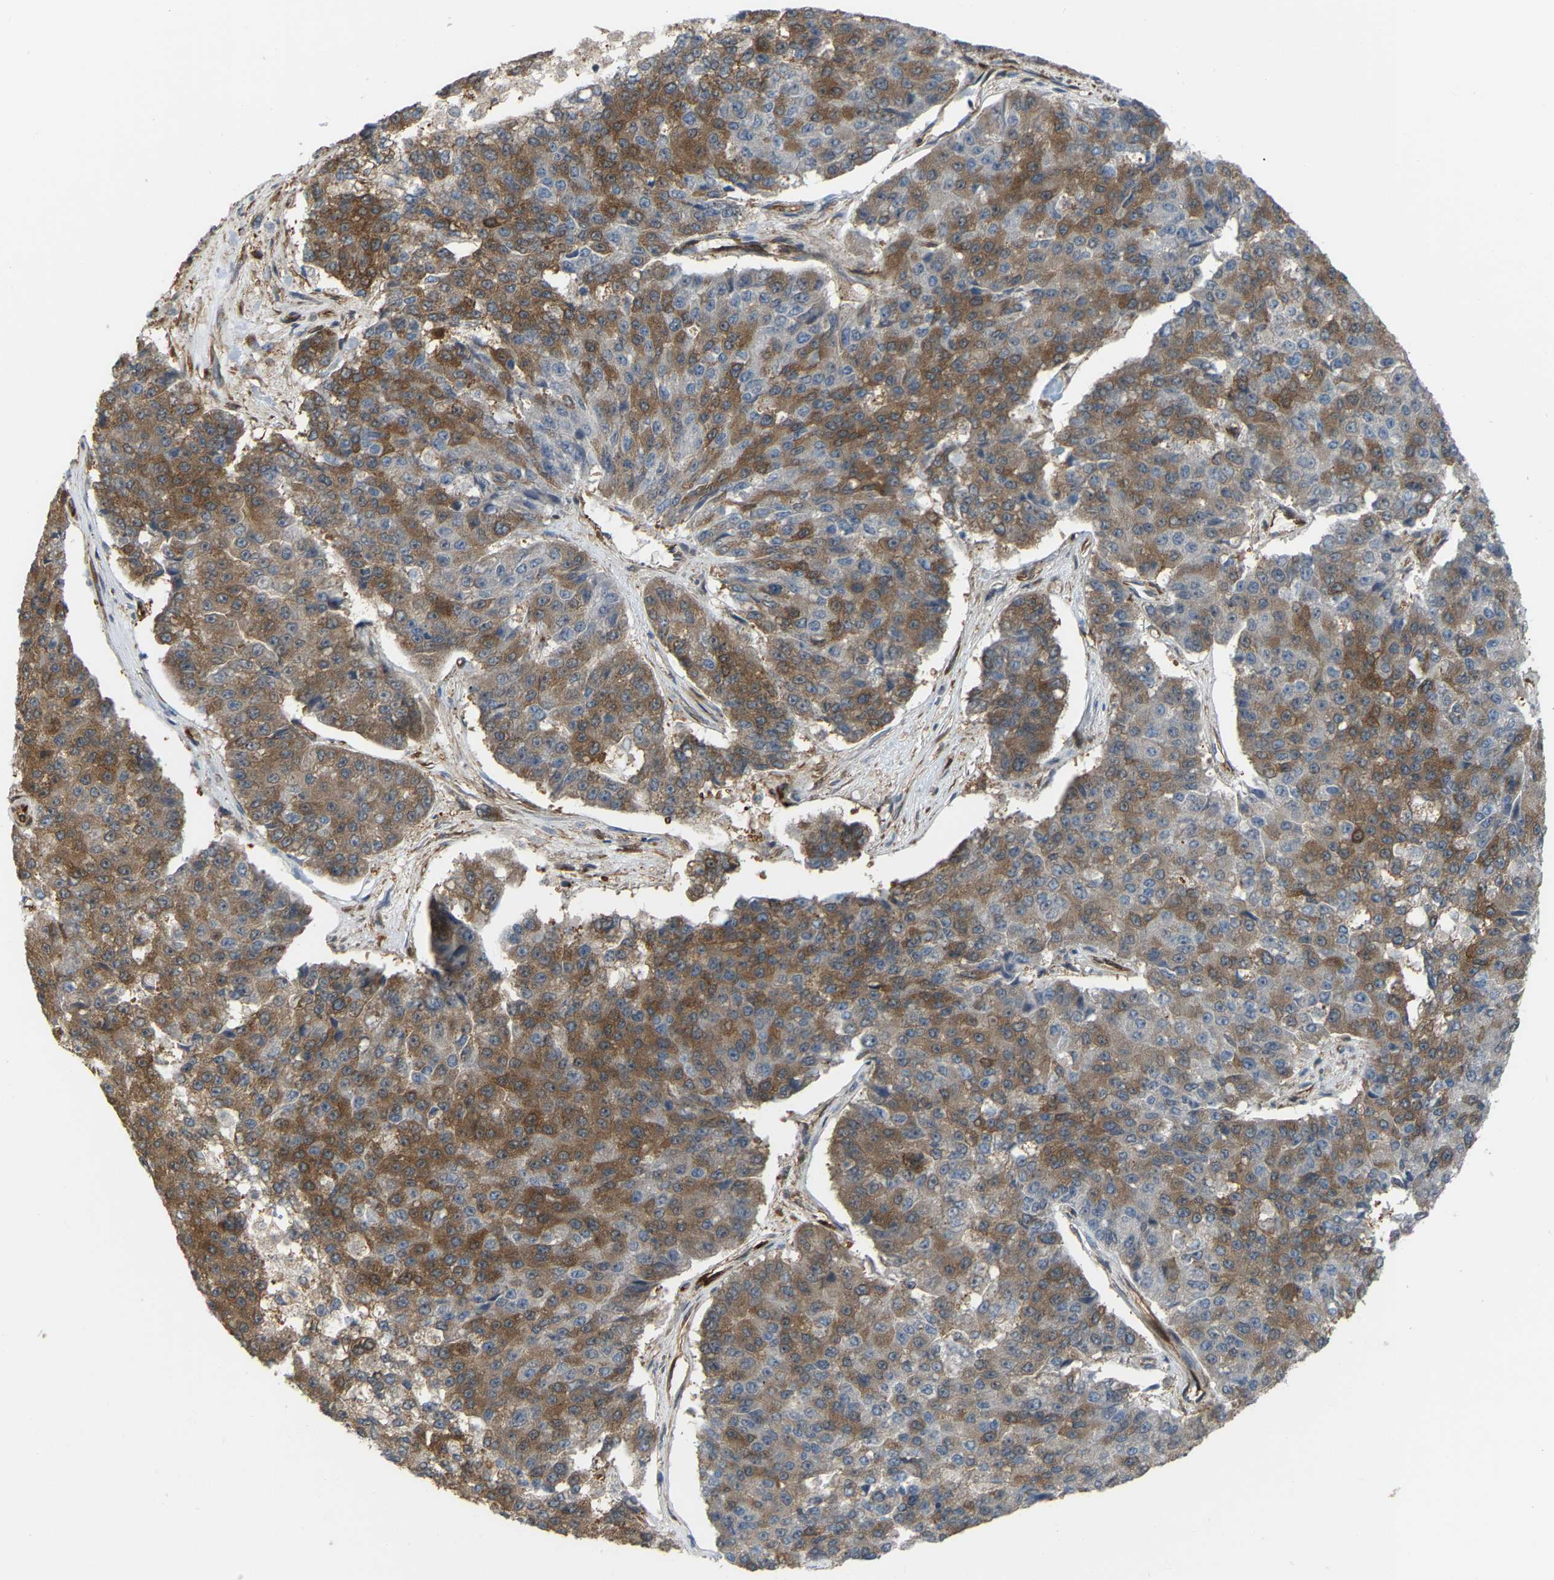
{"staining": {"intensity": "moderate", "quantity": ">75%", "location": "cytoplasmic/membranous"}, "tissue": "pancreatic cancer", "cell_type": "Tumor cells", "image_type": "cancer", "snomed": [{"axis": "morphology", "description": "Adenocarcinoma, NOS"}, {"axis": "topography", "description": "Pancreas"}], "caption": "This image reveals IHC staining of adenocarcinoma (pancreatic), with medium moderate cytoplasmic/membranous expression in approximately >75% of tumor cells.", "gene": "PICALM", "patient": {"sex": "male", "age": 50}}